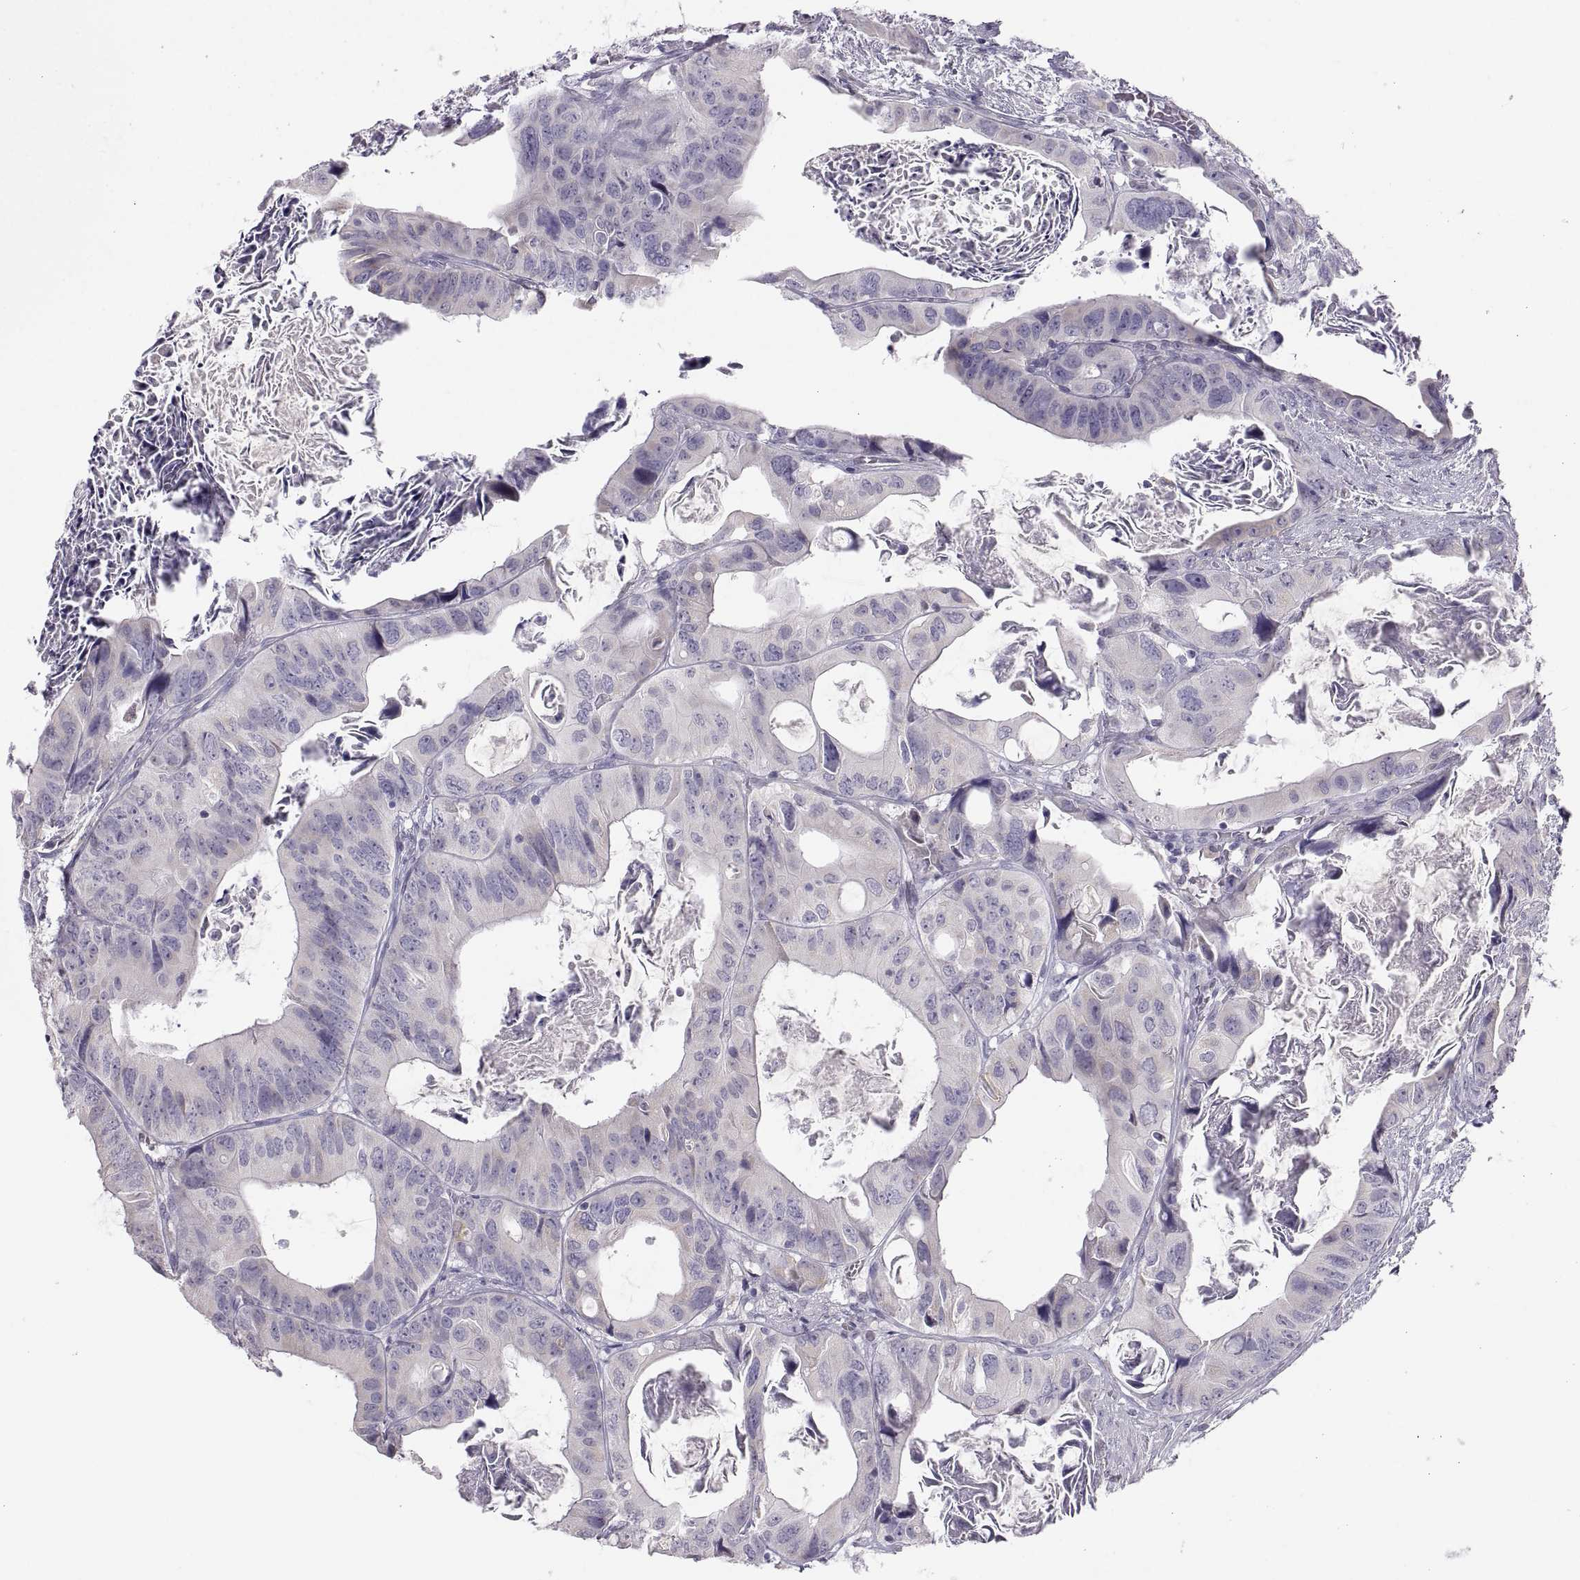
{"staining": {"intensity": "negative", "quantity": "none", "location": "none"}, "tissue": "colorectal cancer", "cell_type": "Tumor cells", "image_type": "cancer", "snomed": [{"axis": "morphology", "description": "Adenocarcinoma, NOS"}, {"axis": "topography", "description": "Rectum"}], "caption": "Tumor cells are negative for protein expression in human colorectal cancer (adenocarcinoma). (DAB immunohistochemistry (IHC) with hematoxylin counter stain).", "gene": "ZNF185", "patient": {"sex": "male", "age": 64}}